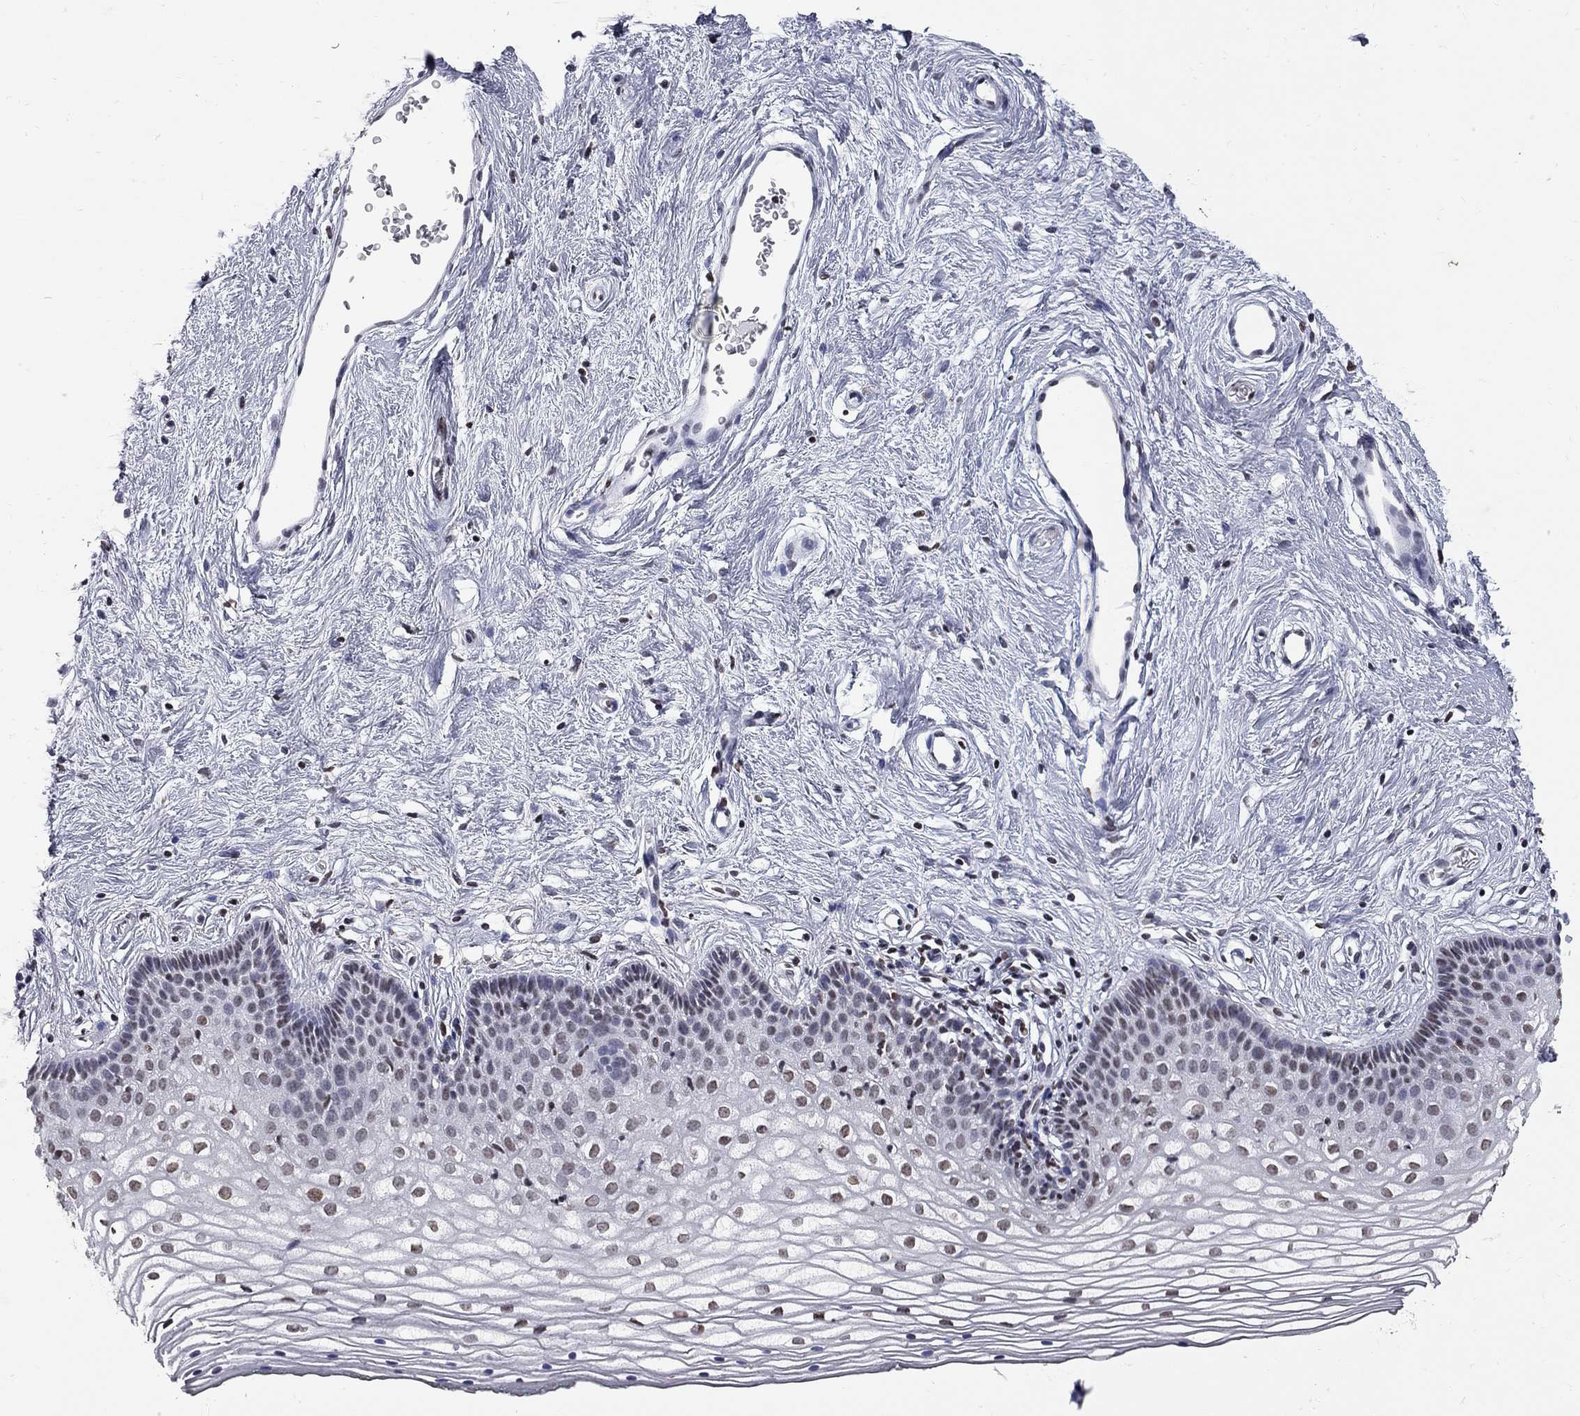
{"staining": {"intensity": "moderate", "quantity": "<25%", "location": "nuclear"}, "tissue": "vagina", "cell_type": "Squamous epithelial cells", "image_type": "normal", "snomed": [{"axis": "morphology", "description": "Normal tissue, NOS"}, {"axis": "topography", "description": "Vagina"}], "caption": "Vagina stained with DAB (3,3'-diaminobenzidine) IHC exhibits low levels of moderate nuclear expression in about <25% of squamous epithelial cells.", "gene": "ZNF154", "patient": {"sex": "female", "age": 36}}